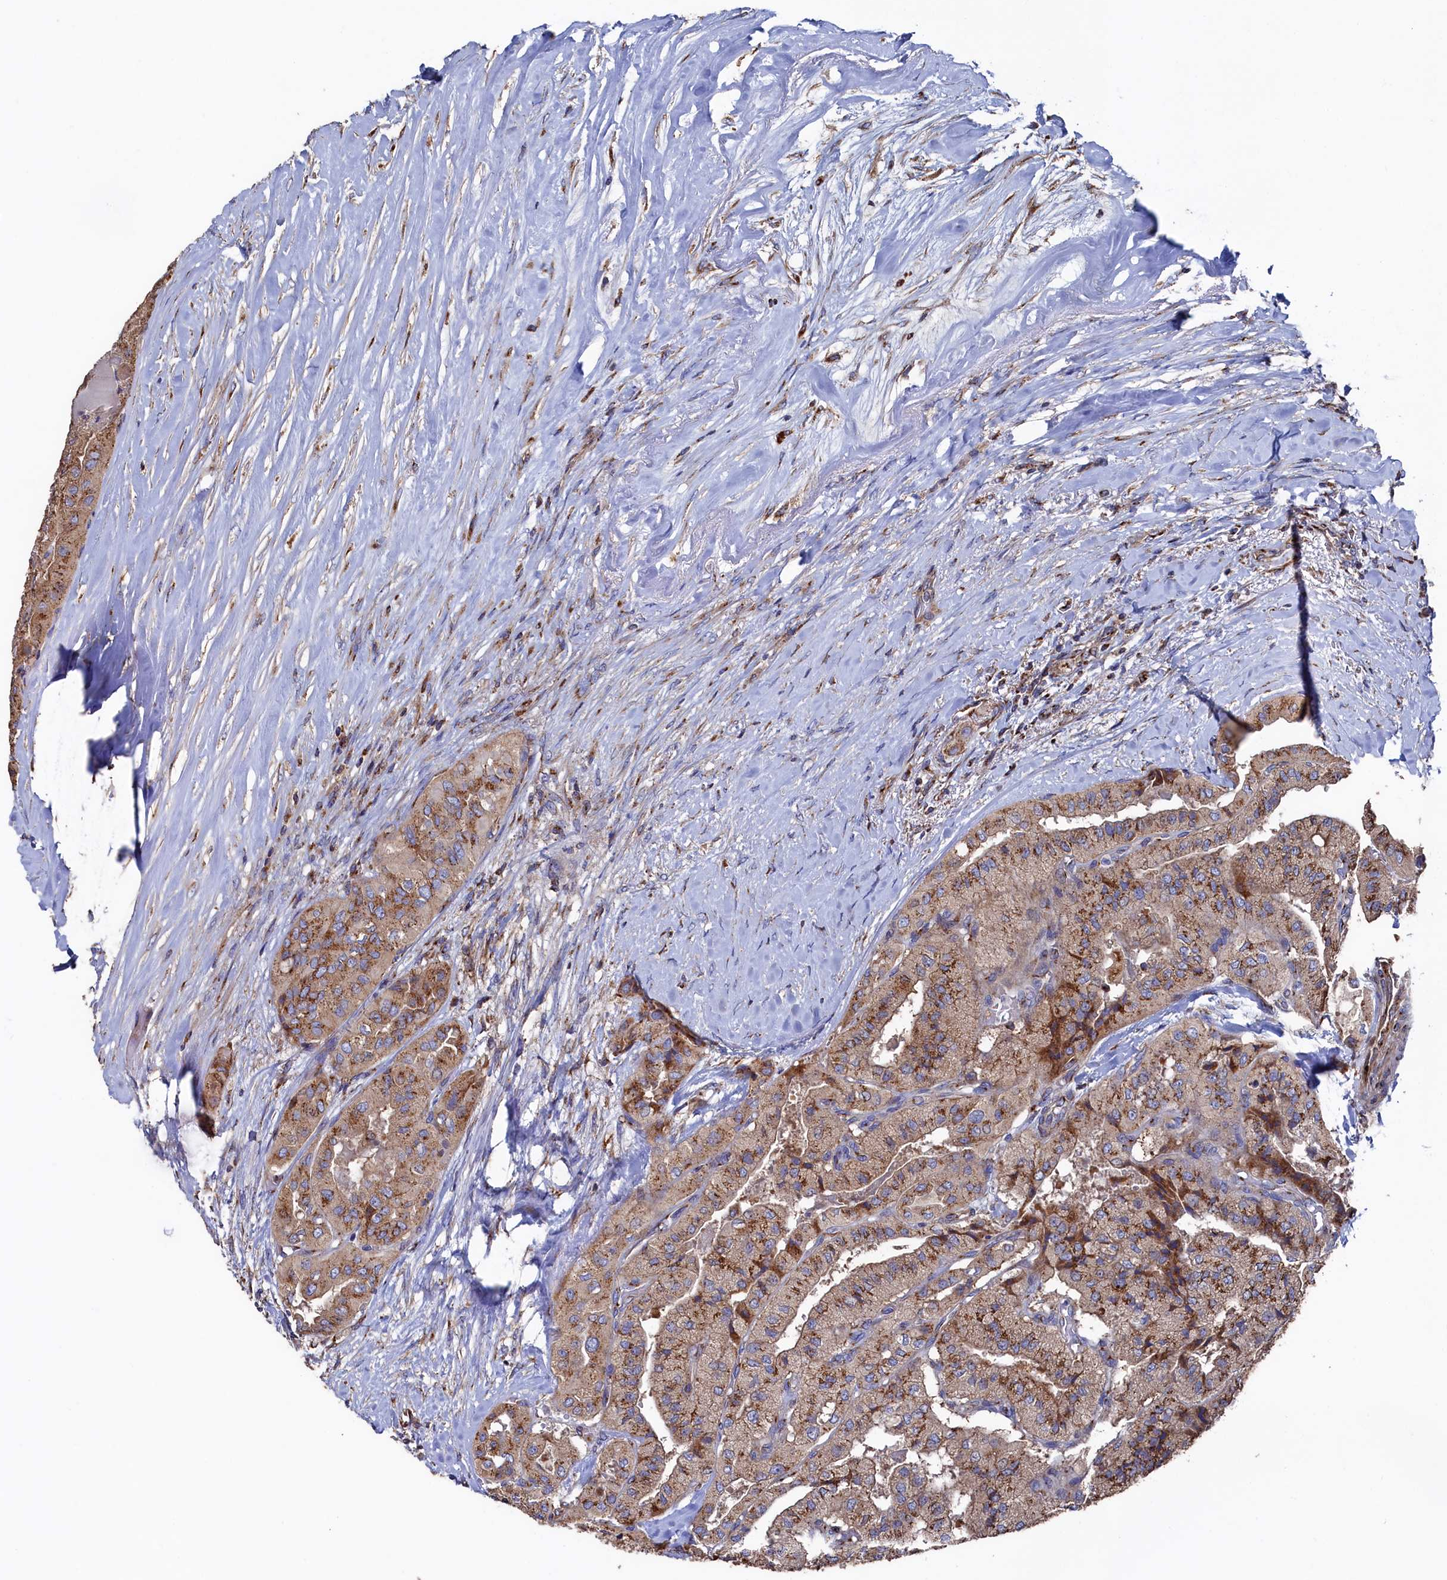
{"staining": {"intensity": "moderate", "quantity": ">75%", "location": "cytoplasmic/membranous"}, "tissue": "thyroid cancer", "cell_type": "Tumor cells", "image_type": "cancer", "snomed": [{"axis": "morphology", "description": "Papillary adenocarcinoma, NOS"}, {"axis": "topography", "description": "Thyroid gland"}], "caption": "This photomicrograph shows immunohistochemistry staining of human thyroid cancer (papillary adenocarcinoma), with medium moderate cytoplasmic/membranous positivity in about >75% of tumor cells.", "gene": "PRRC1", "patient": {"sex": "female", "age": 59}}